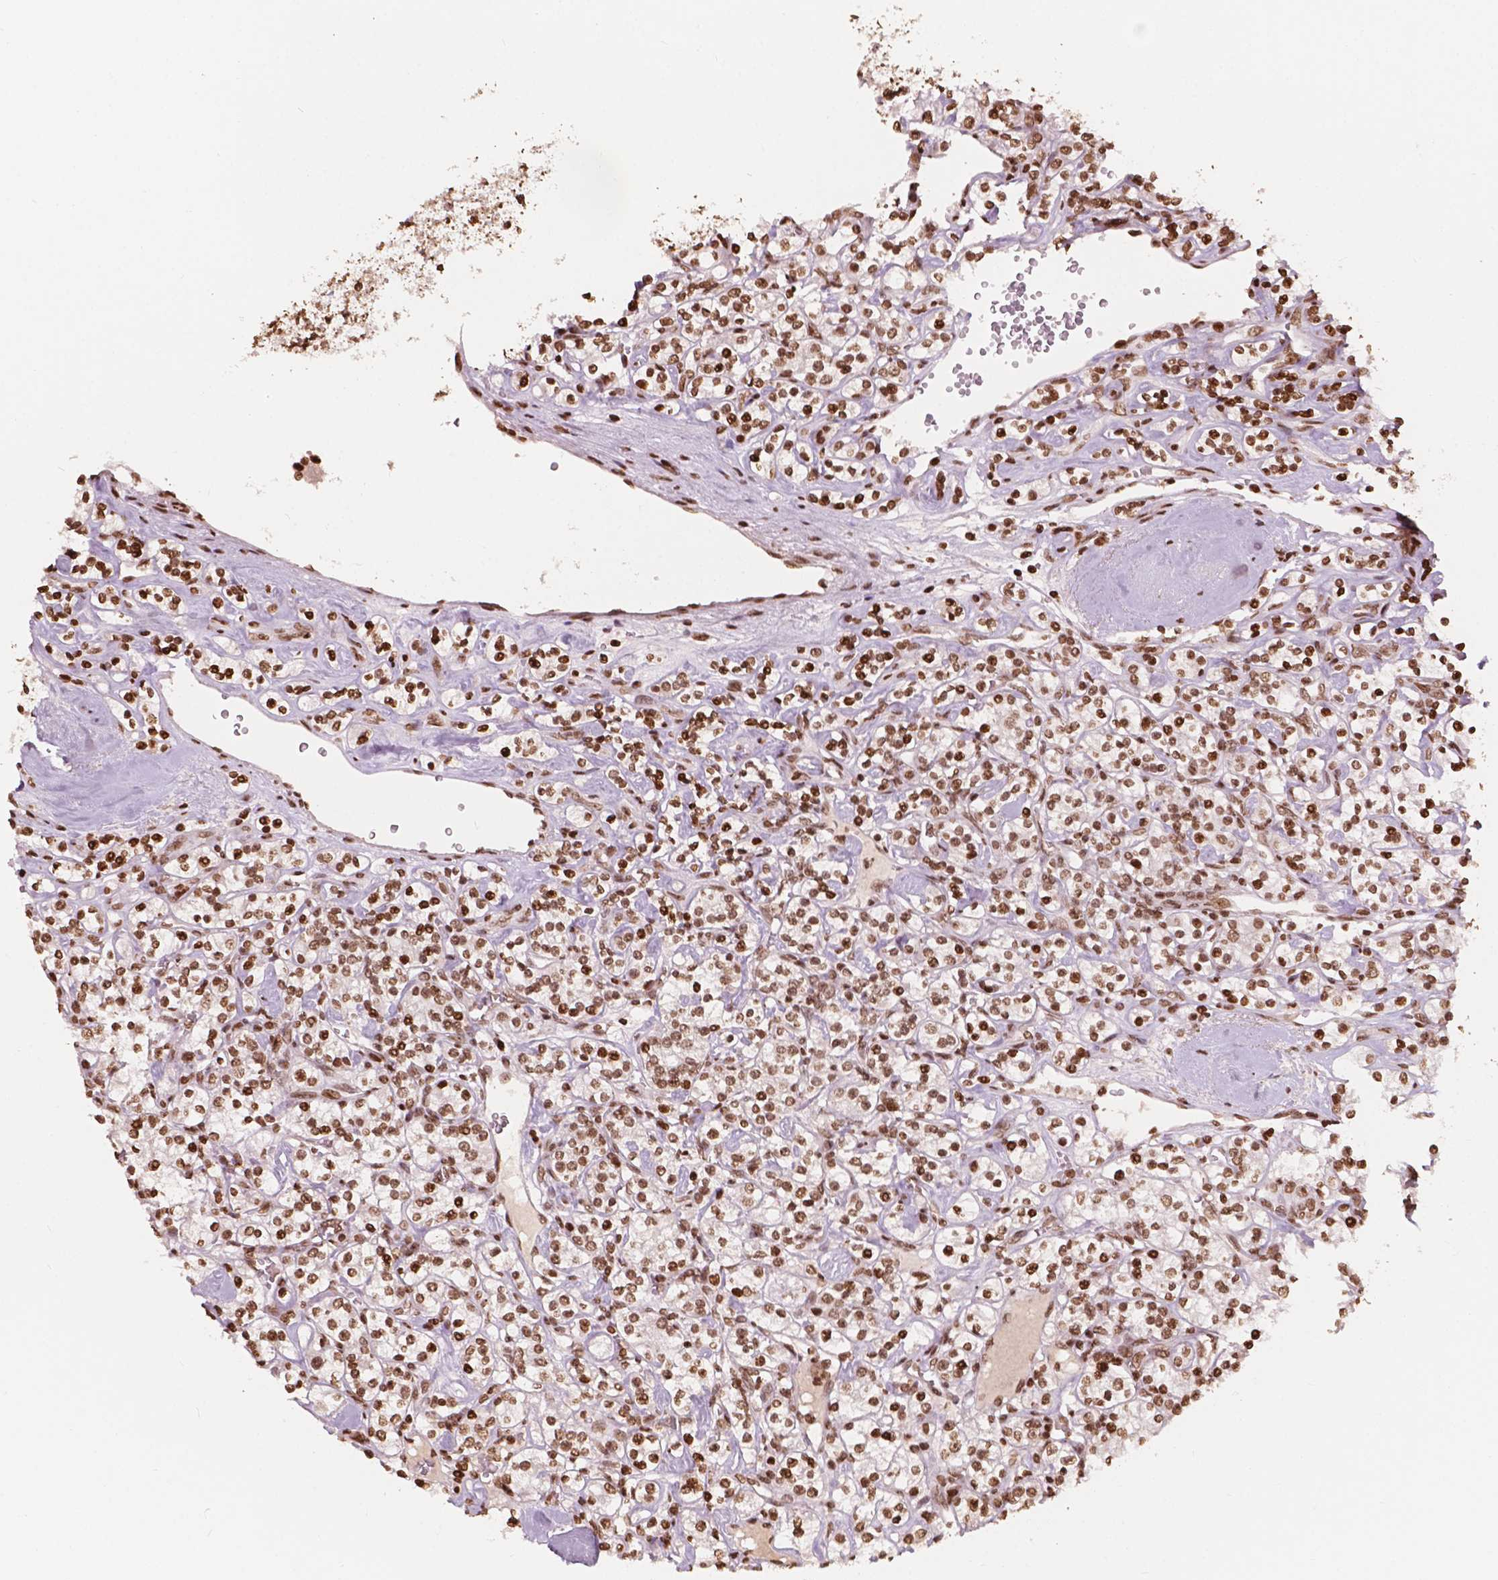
{"staining": {"intensity": "strong", "quantity": ">75%", "location": "nuclear"}, "tissue": "renal cancer", "cell_type": "Tumor cells", "image_type": "cancer", "snomed": [{"axis": "morphology", "description": "Adenocarcinoma, NOS"}, {"axis": "topography", "description": "Kidney"}], "caption": "Protein expression by immunohistochemistry demonstrates strong nuclear positivity in about >75% of tumor cells in adenocarcinoma (renal).", "gene": "H3C7", "patient": {"sex": "male", "age": 77}}